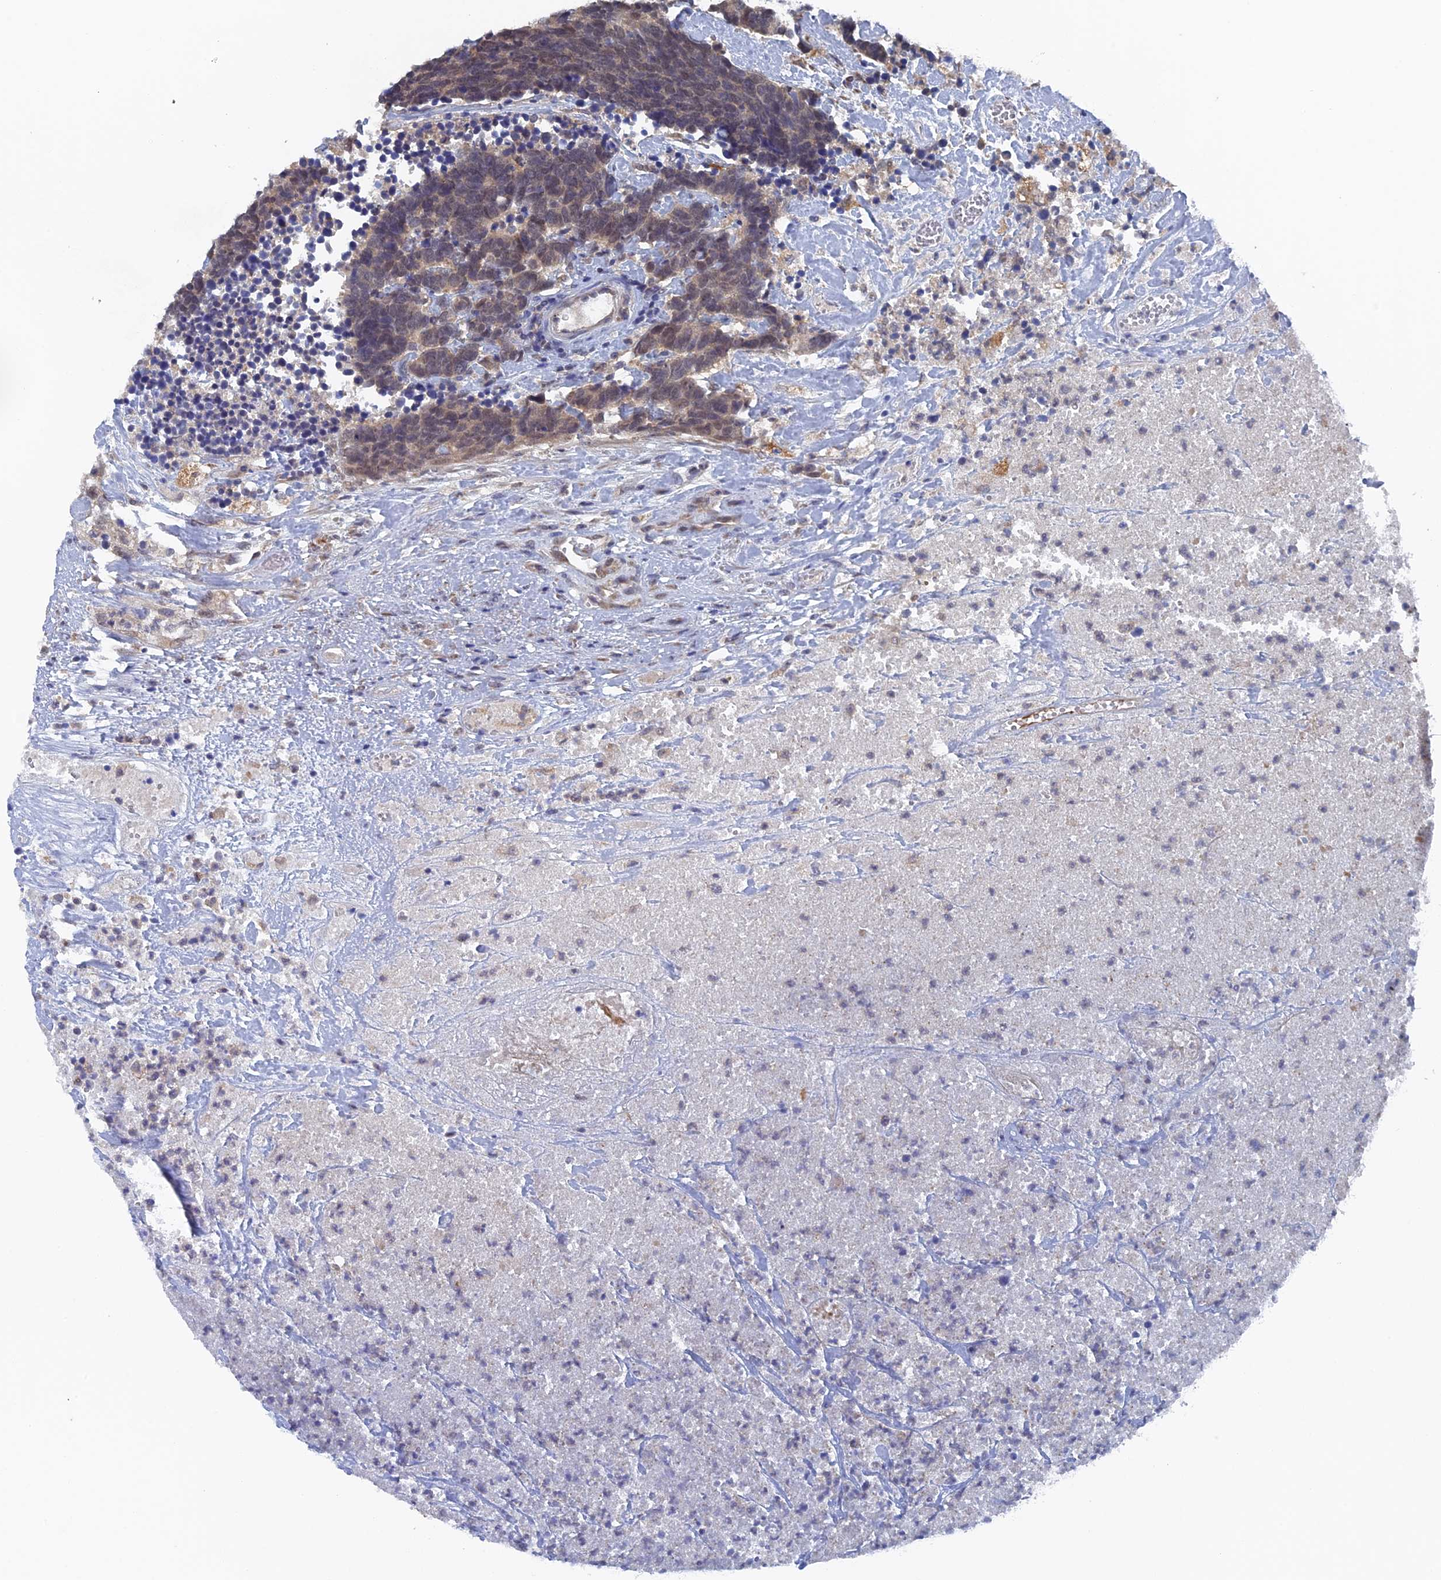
{"staining": {"intensity": "weak", "quantity": "<25%", "location": "cytoplasmic/membranous,nuclear"}, "tissue": "carcinoid", "cell_type": "Tumor cells", "image_type": "cancer", "snomed": [{"axis": "morphology", "description": "Carcinoma, NOS"}, {"axis": "morphology", "description": "Carcinoid, malignant, NOS"}, {"axis": "topography", "description": "Urinary bladder"}], "caption": "Immunohistochemistry (IHC) image of carcinoid stained for a protein (brown), which exhibits no staining in tumor cells.", "gene": "MIGA2", "patient": {"sex": "male", "age": 57}}